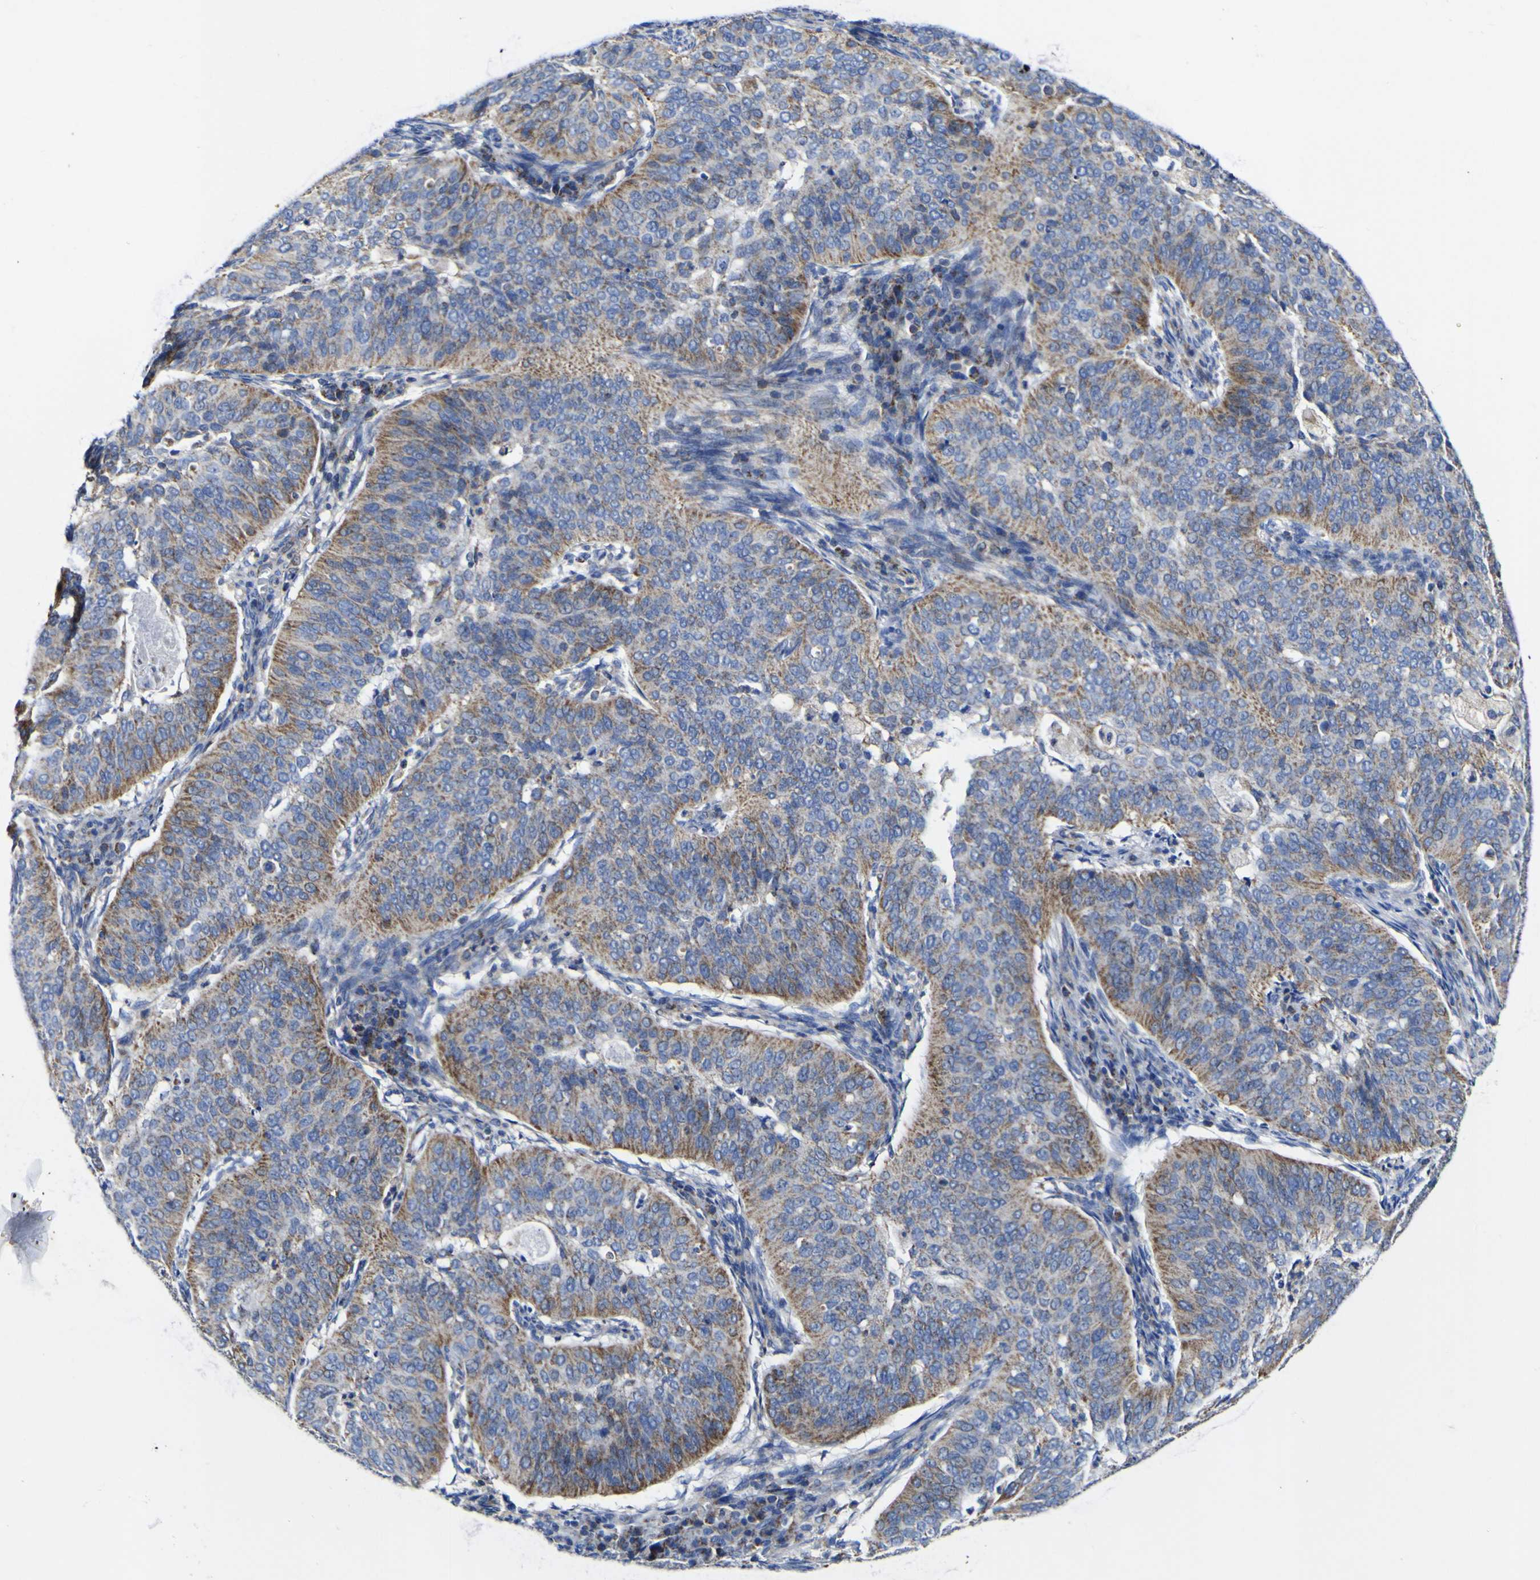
{"staining": {"intensity": "moderate", "quantity": ">75%", "location": "cytoplasmic/membranous"}, "tissue": "cervical cancer", "cell_type": "Tumor cells", "image_type": "cancer", "snomed": [{"axis": "morphology", "description": "Normal tissue, NOS"}, {"axis": "morphology", "description": "Squamous cell carcinoma, NOS"}, {"axis": "topography", "description": "Cervix"}], "caption": "Immunohistochemistry (IHC) image of cervical cancer stained for a protein (brown), which demonstrates medium levels of moderate cytoplasmic/membranous positivity in approximately >75% of tumor cells.", "gene": "CCDC90B", "patient": {"sex": "female", "age": 39}}